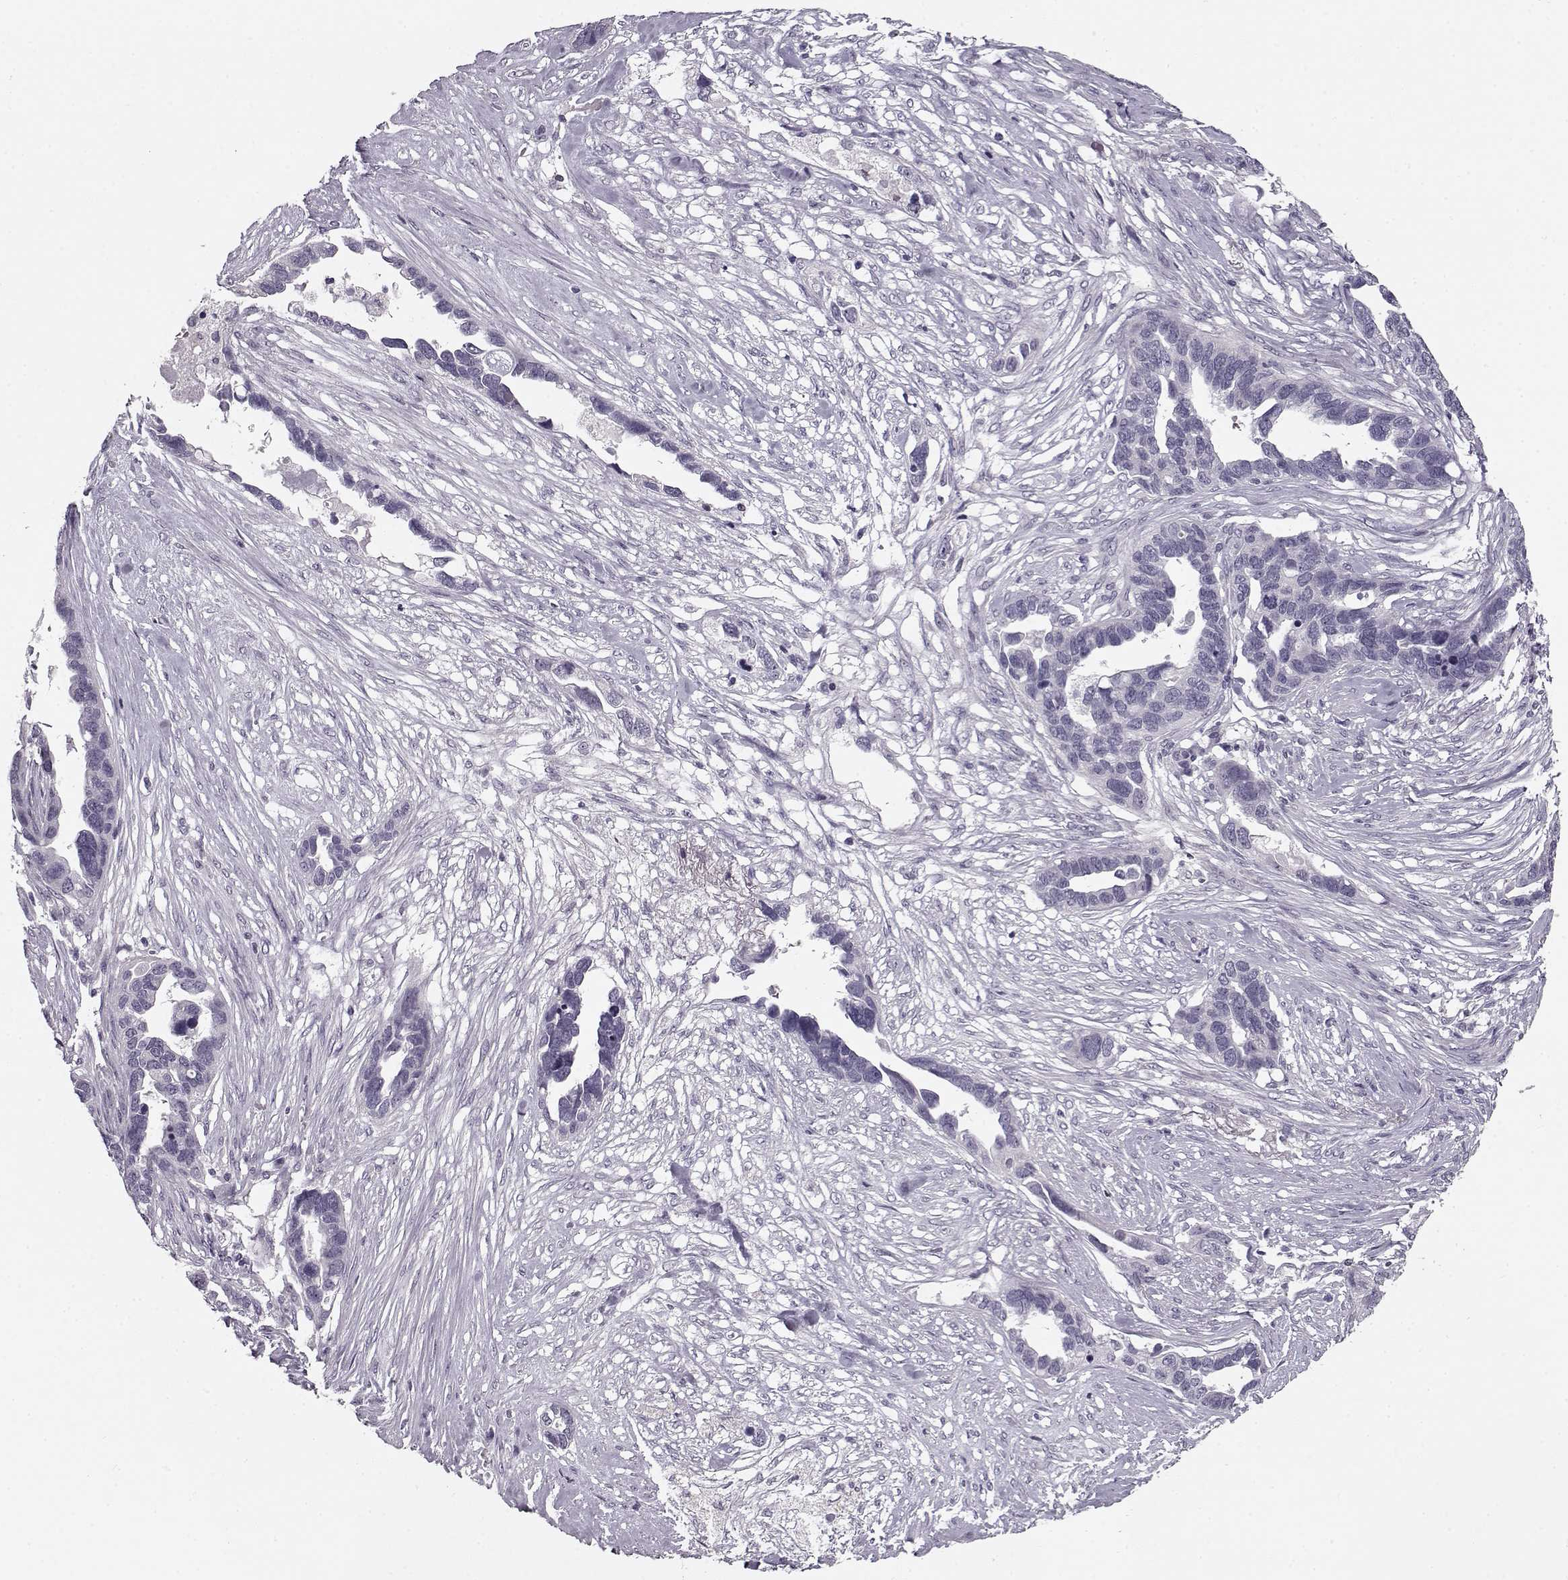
{"staining": {"intensity": "negative", "quantity": "none", "location": "none"}, "tissue": "ovarian cancer", "cell_type": "Tumor cells", "image_type": "cancer", "snomed": [{"axis": "morphology", "description": "Cystadenocarcinoma, serous, NOS"}, {"axis": "topography", "description": "Ovary"}], "caption": "This micrograph is of ovarian cancer (serous cystadenocarcinoma) stained with immunohistochemistry (IHC) to label a protein in brown with the nuclei are counter-stained blue. There is no expression in tumor cells.", "gene": "RP1L1", "patient": {"sex": "female", "age": 54}}